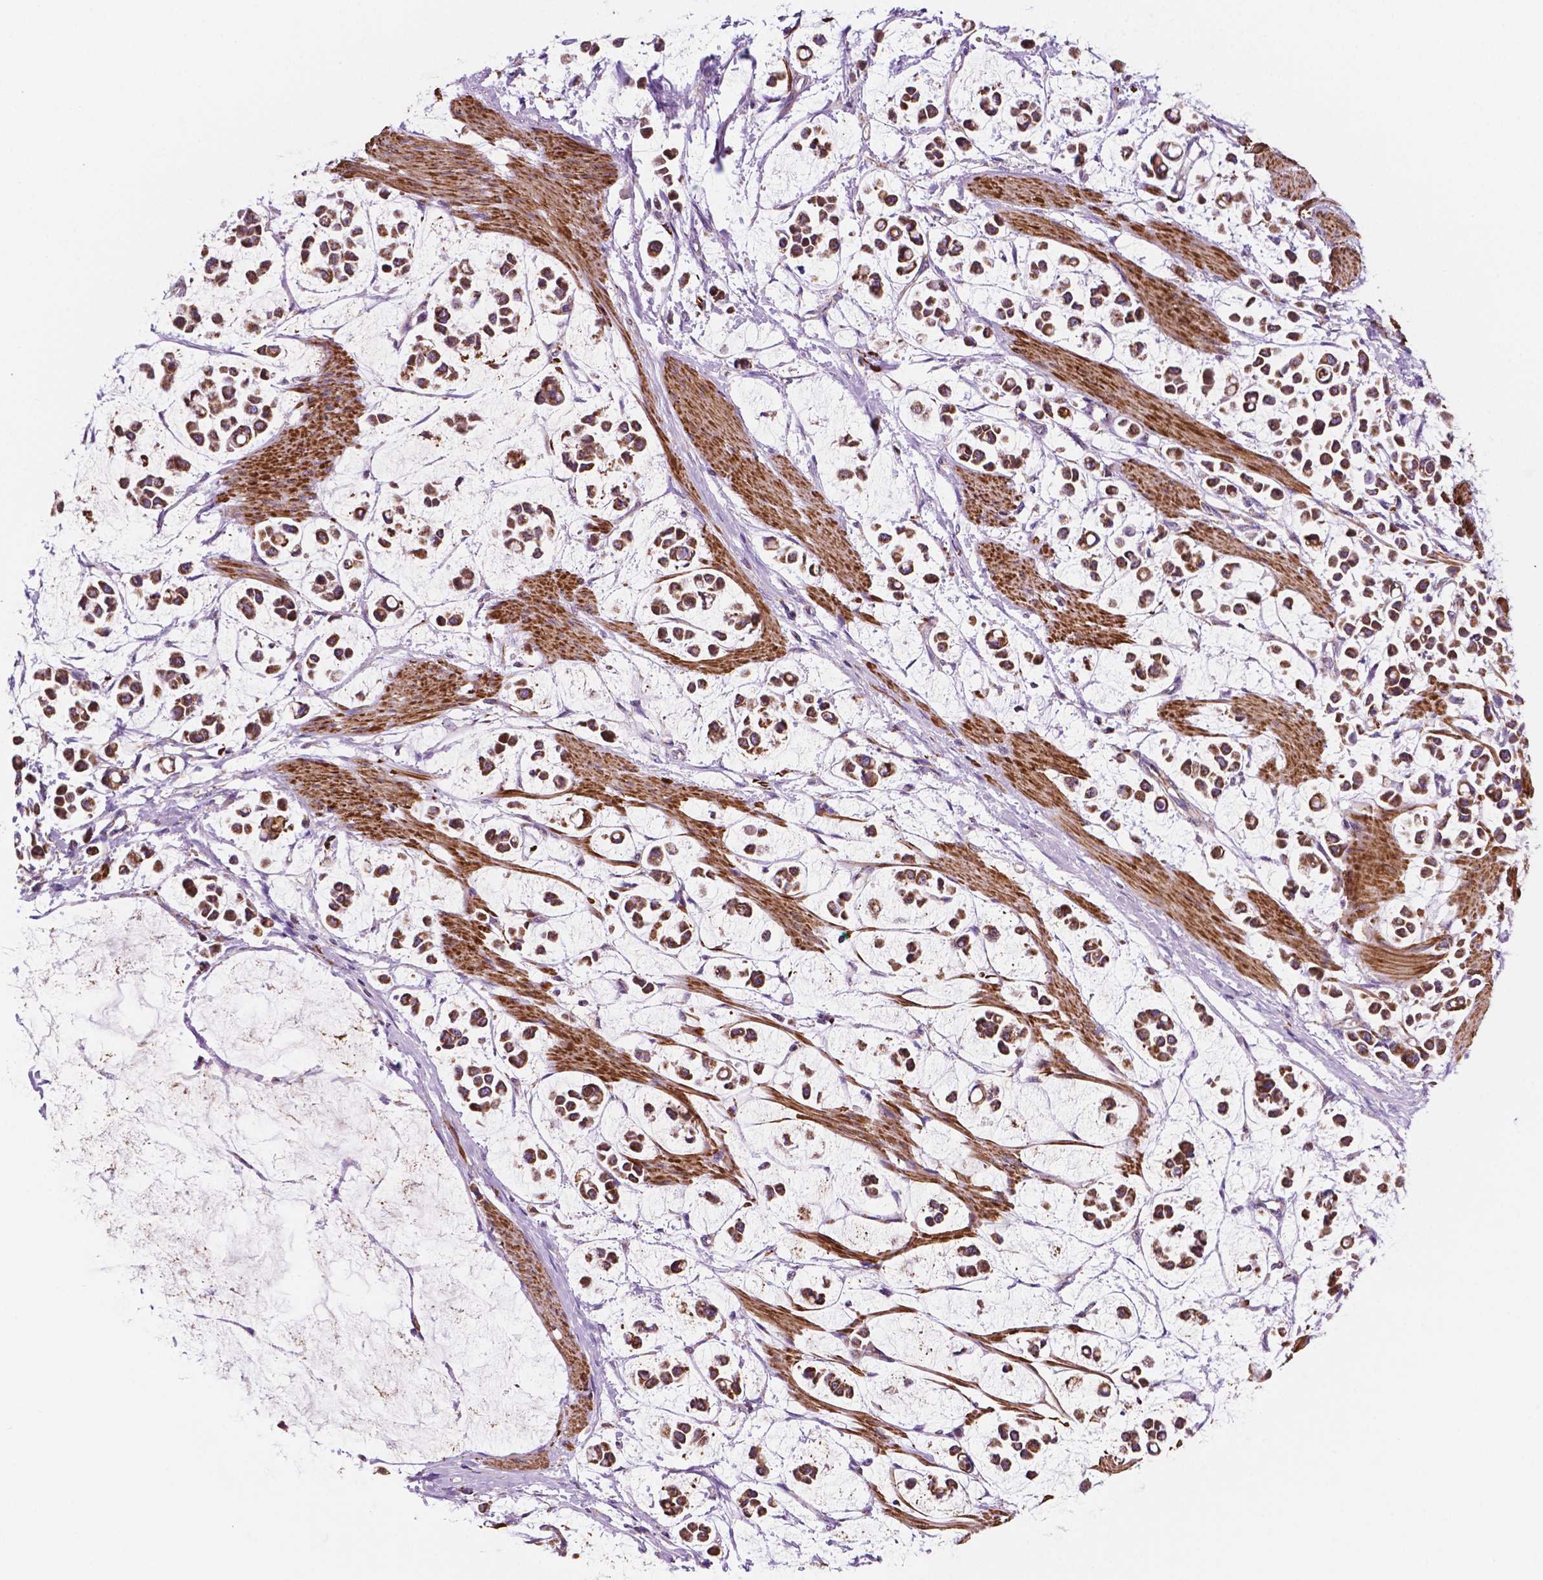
{"staining": {"intensity": "strong", "quantity": ">75%", "location": "cytoplasmic/membranous"}, "tissue": "stomach cancer", "cell_type": "Tumor cells", "image_type": "cancer", "snomed": [{"axis": "morphology", "description": "Adenocarcinoma, NOS"}, {"axis": "topography", "description": "Stomach"}], "caption": "Approximately >75% of tumor cells in human stomach cancer (adenocarcinoma) show strong cytoplasmic/membranous protein staining as visualized by brown immunohistochemical staining.", "gene": "GEMIN4", "patient": {"sex": "male", "age": 82}}